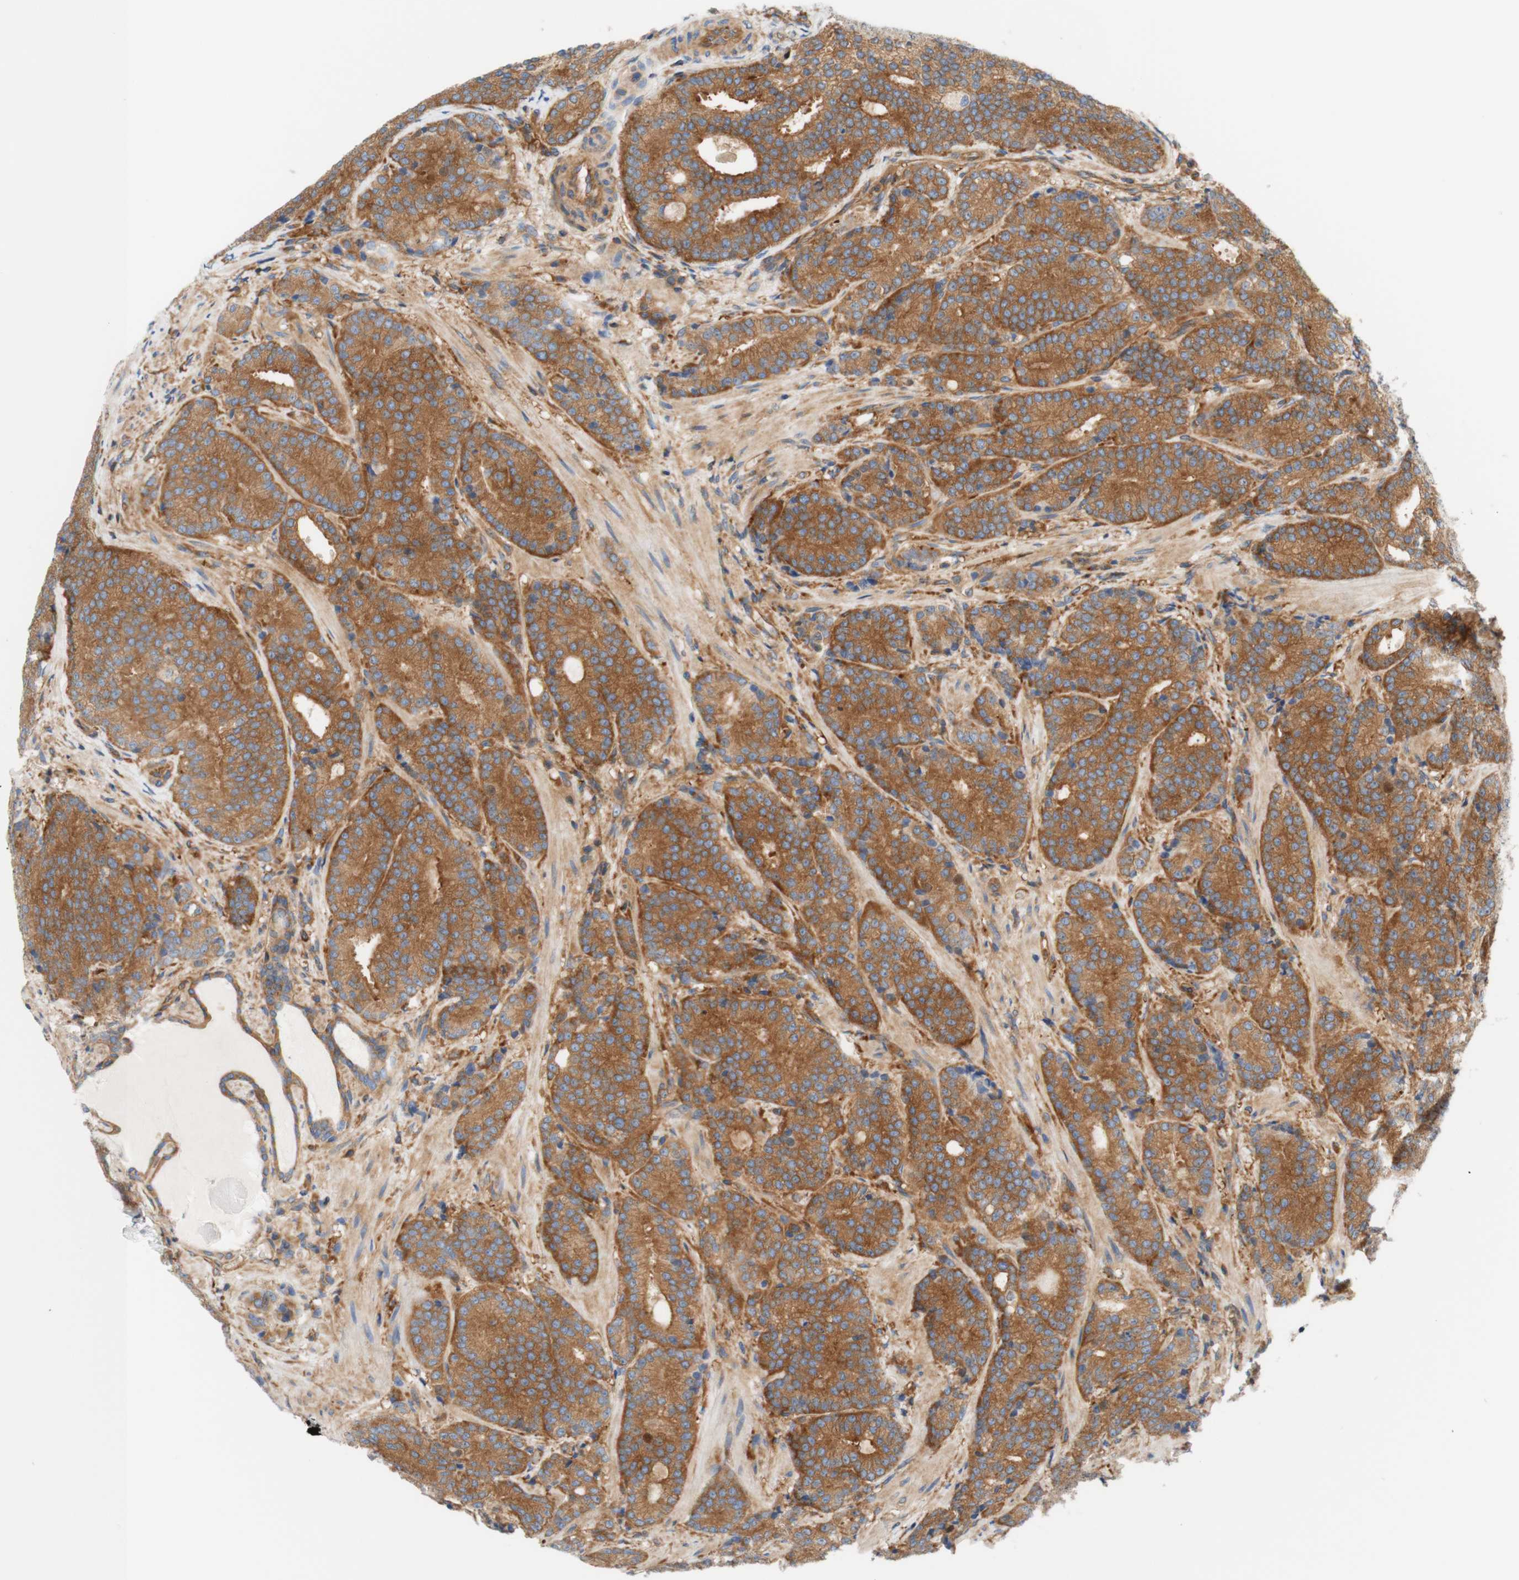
{"staining": {"intensity": "moderate", "quantity": ">75%", "location": "cytoplasmic/membranous"}, "tissue": "prostate cancer", "cell_type": "Tumor cells", "image_type": "cancer", "snomed": [{"axis": "morphology", "description": "Adenocarcinoma, High grade"}, {"axis": "topography", "description": "Prostate"}], "caption": "Protein expression analysis of human adenocarcinoma (high-grade) (prostate) reveals moderate cytoplasmic/membranous expression in about >75% of tumor cells.", "gene": "STOM", "patient": {"sex": "male", "age": 61}}